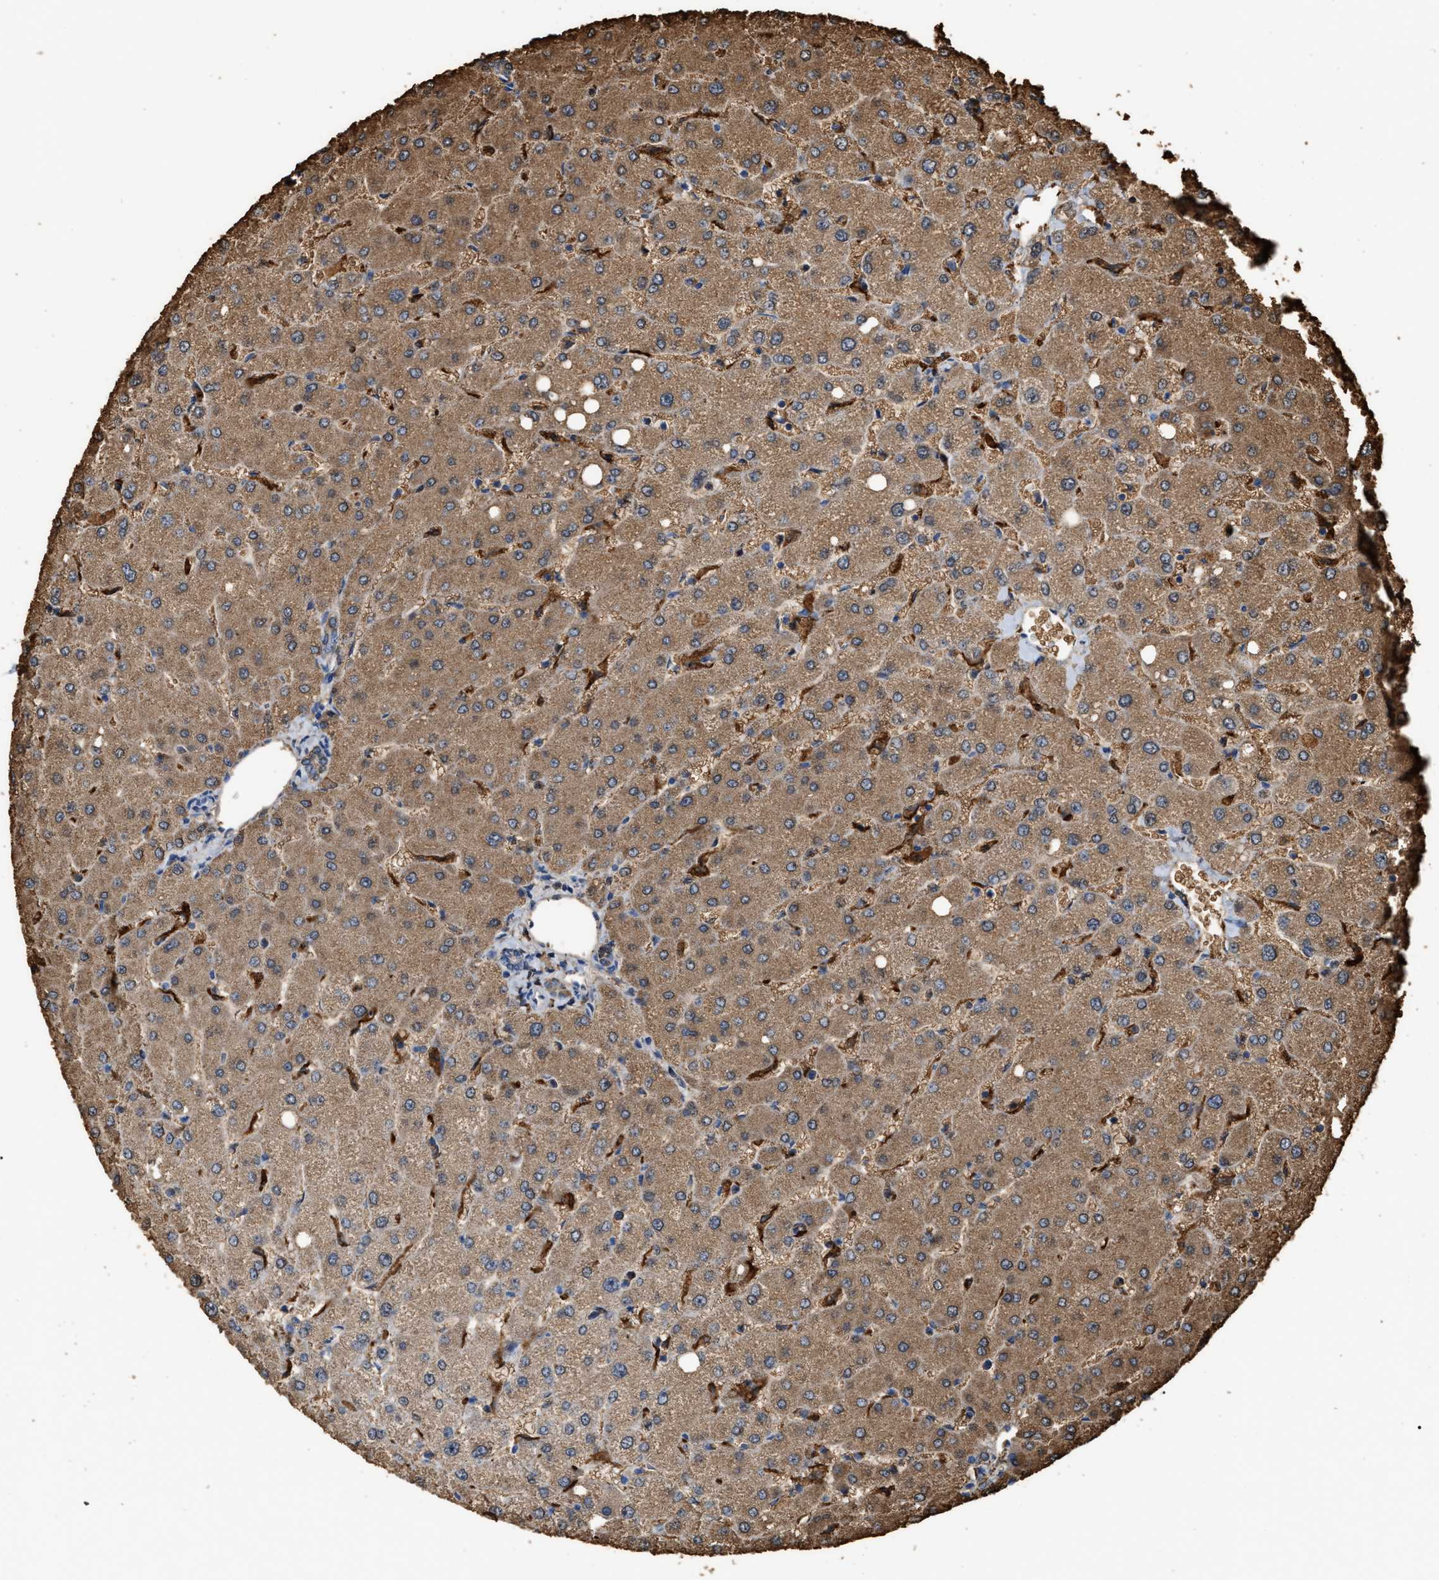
{"staining": {"intensity": "moderate", "quantity": "<25%", "location": "cytoplasmic/membranous"}, "tissue": "liver", "cell_type": "Cholangiocytes", "image_type": "normal", "snomed": [{"axis": "morphology", "description": "Normal tissue, NOS"}, {"axis": "topography", "description": "Liver"}], "caption": "A brown stain highlights moderate cytoplasmic/membranous expression of a protein in cholangiocytes of benign human liver. (Brightfield microscopy of DAB IHC at high magnification).", "gene": "GCN1", "patient": {"sex": "female", "age": 54}}